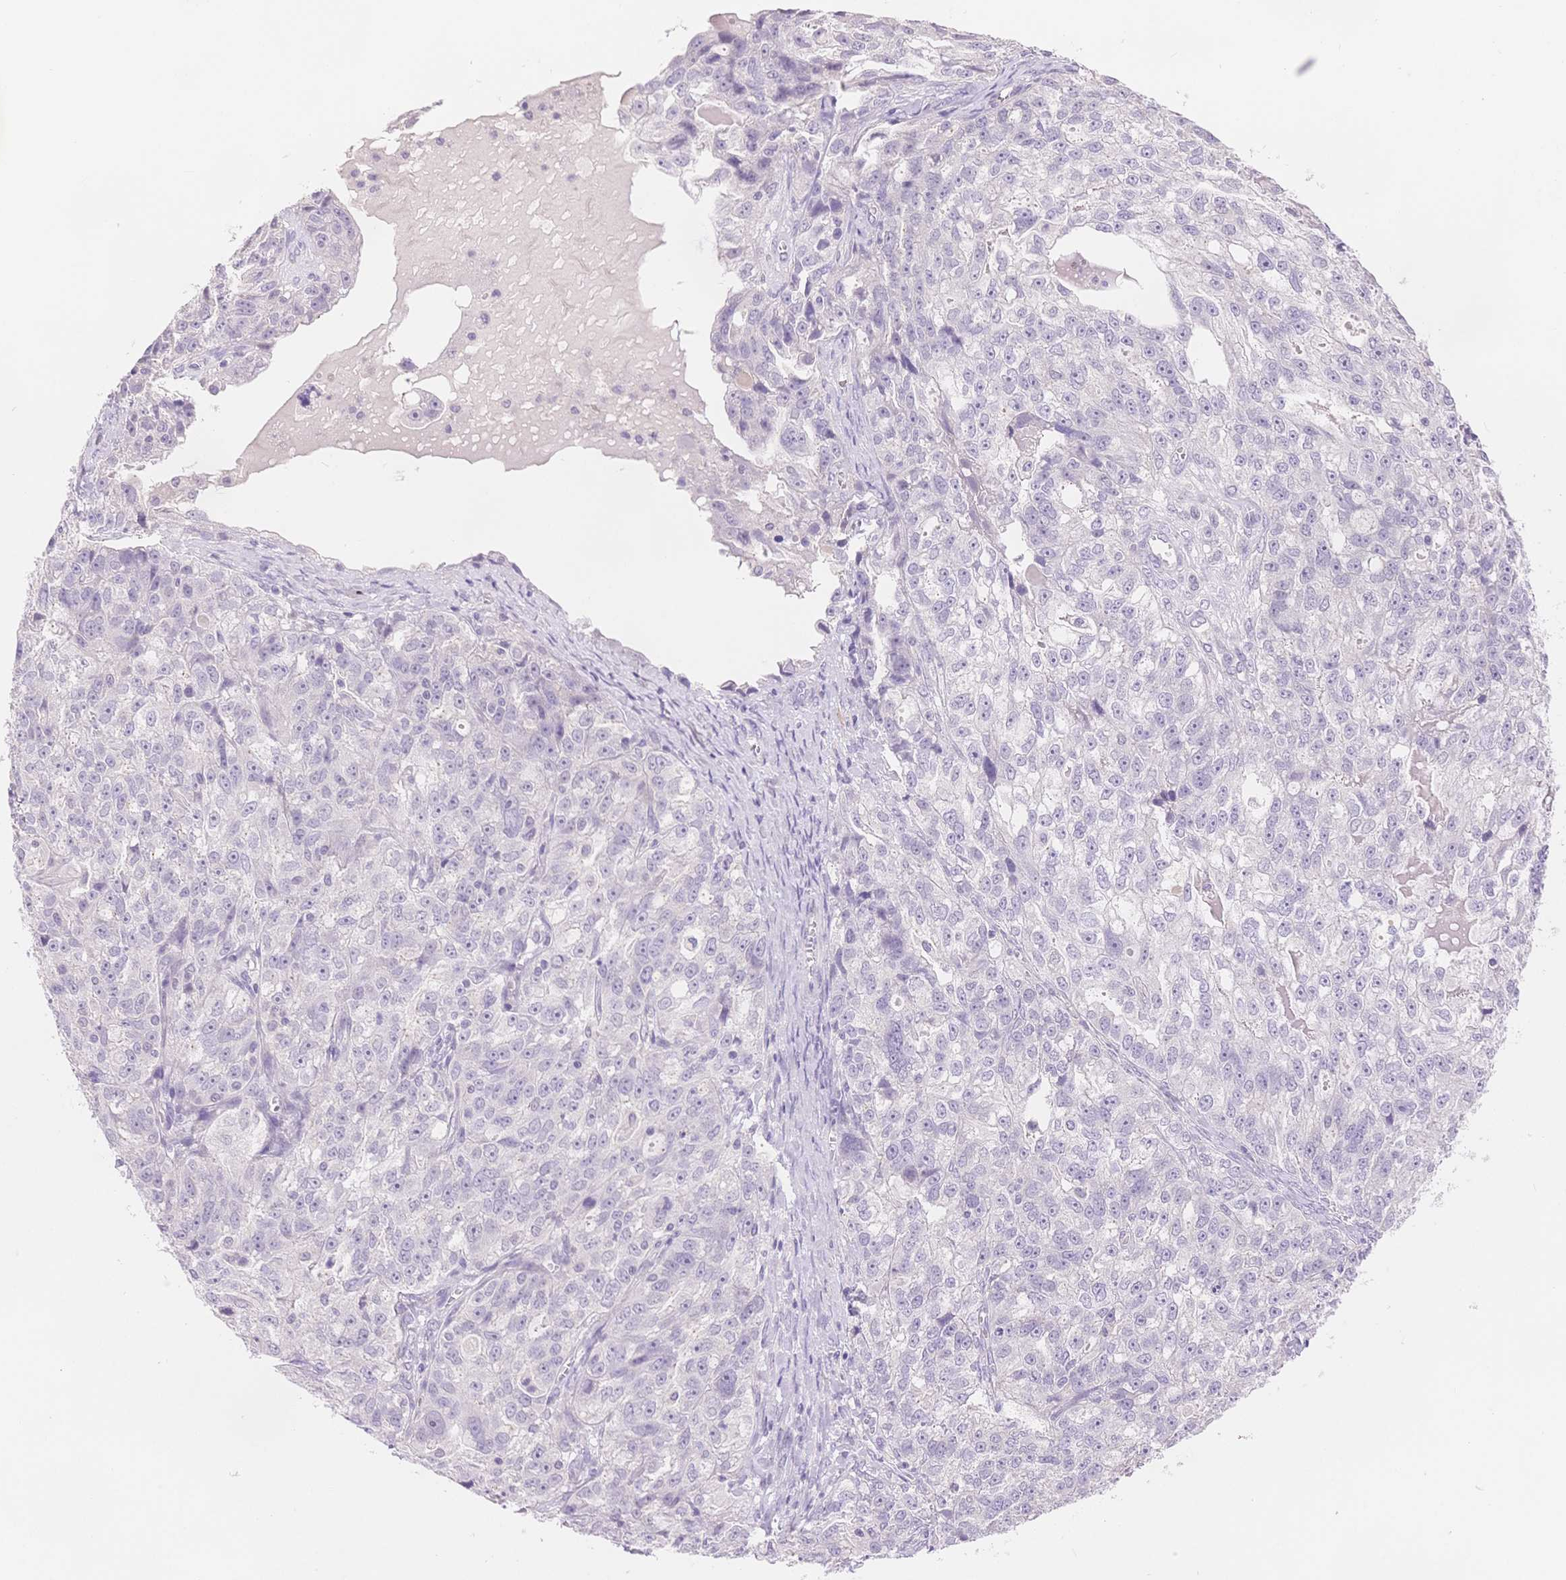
{"staining": {"intensity": "negative", "quantity": "none", "location": "none"}, "tissue": "ovarian cancer", "cell_type": "Tumor cells", "image_type": "cancer", "snomed": [{"axis": "morphology", "description": "Cystadenocarcinoma, serous, NOS"}, {"axis": "topography", "description": "Ovary"}], "caption": "Protein analysis of ovarian cancer (serous cystadenocarcinoma) displays no significant staining in tumor cells. The staining is performed using DAB brown chromogen with nuclei counter-stained in using hematoxylin.", "gene": "MYOM1", "patient": {"sex": "female", "age": 51}}